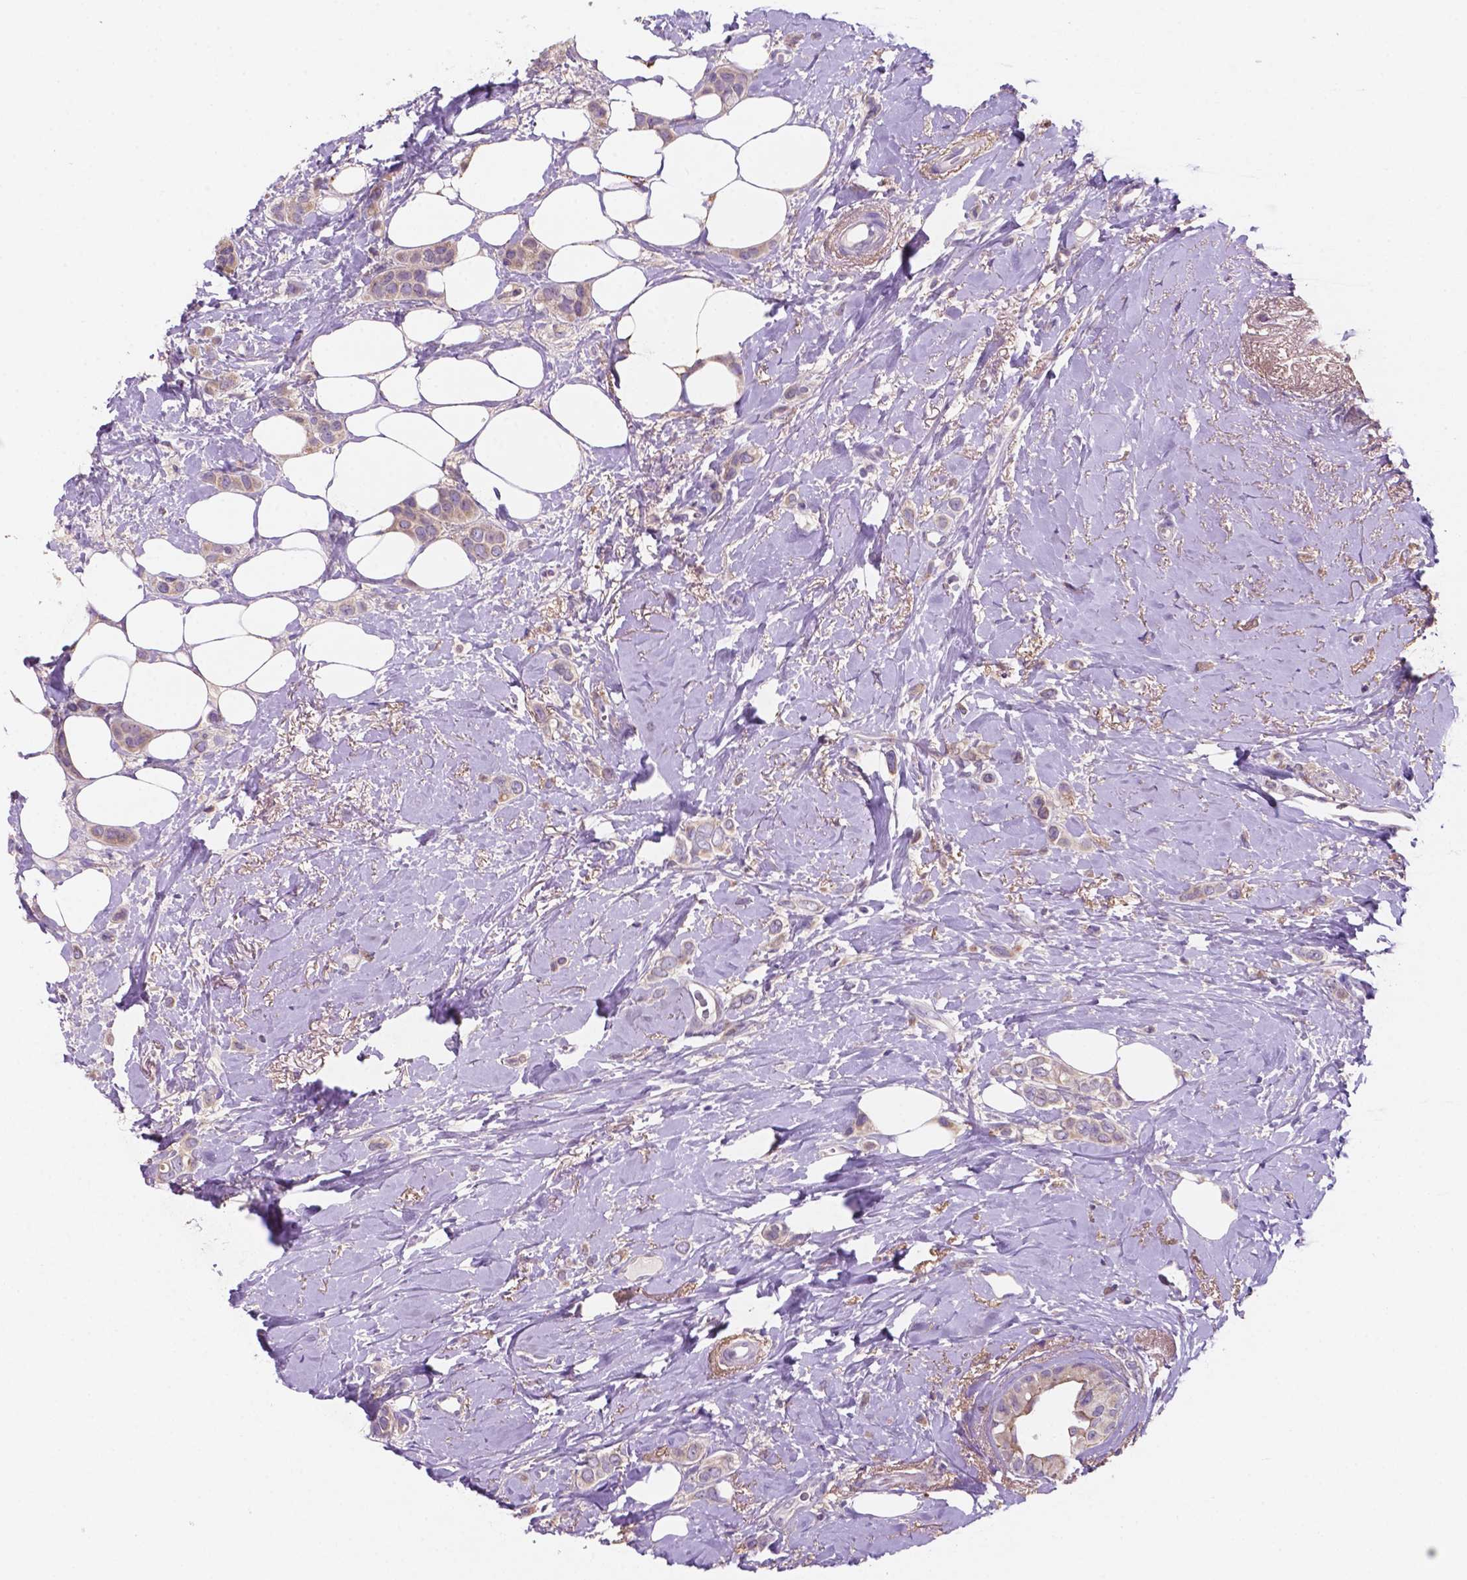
{"staining": {"intensity": "weak", "quantity": "<25%", "location": "cytoplasmic/membranous"}, "tissue": "breast cancer", "cell_type": "Tumor cells", "image_type": "cancer", "snomed": [{"axis": "morphology", "description": "Lobular carcinoma"}, {"axis": "topography", "description": "Breast"}], "caption": "Immunohistochemistry (IHC) micrograph of neoplastic tissue: human lobular carcinoma (breast) stained with DAB (3,3'-diaminobenzidine) demonstrates no significant protein positivity in tumor cells.", "gene": "MKRN2OS", "patient": {"sex": "female", "age": 66}}